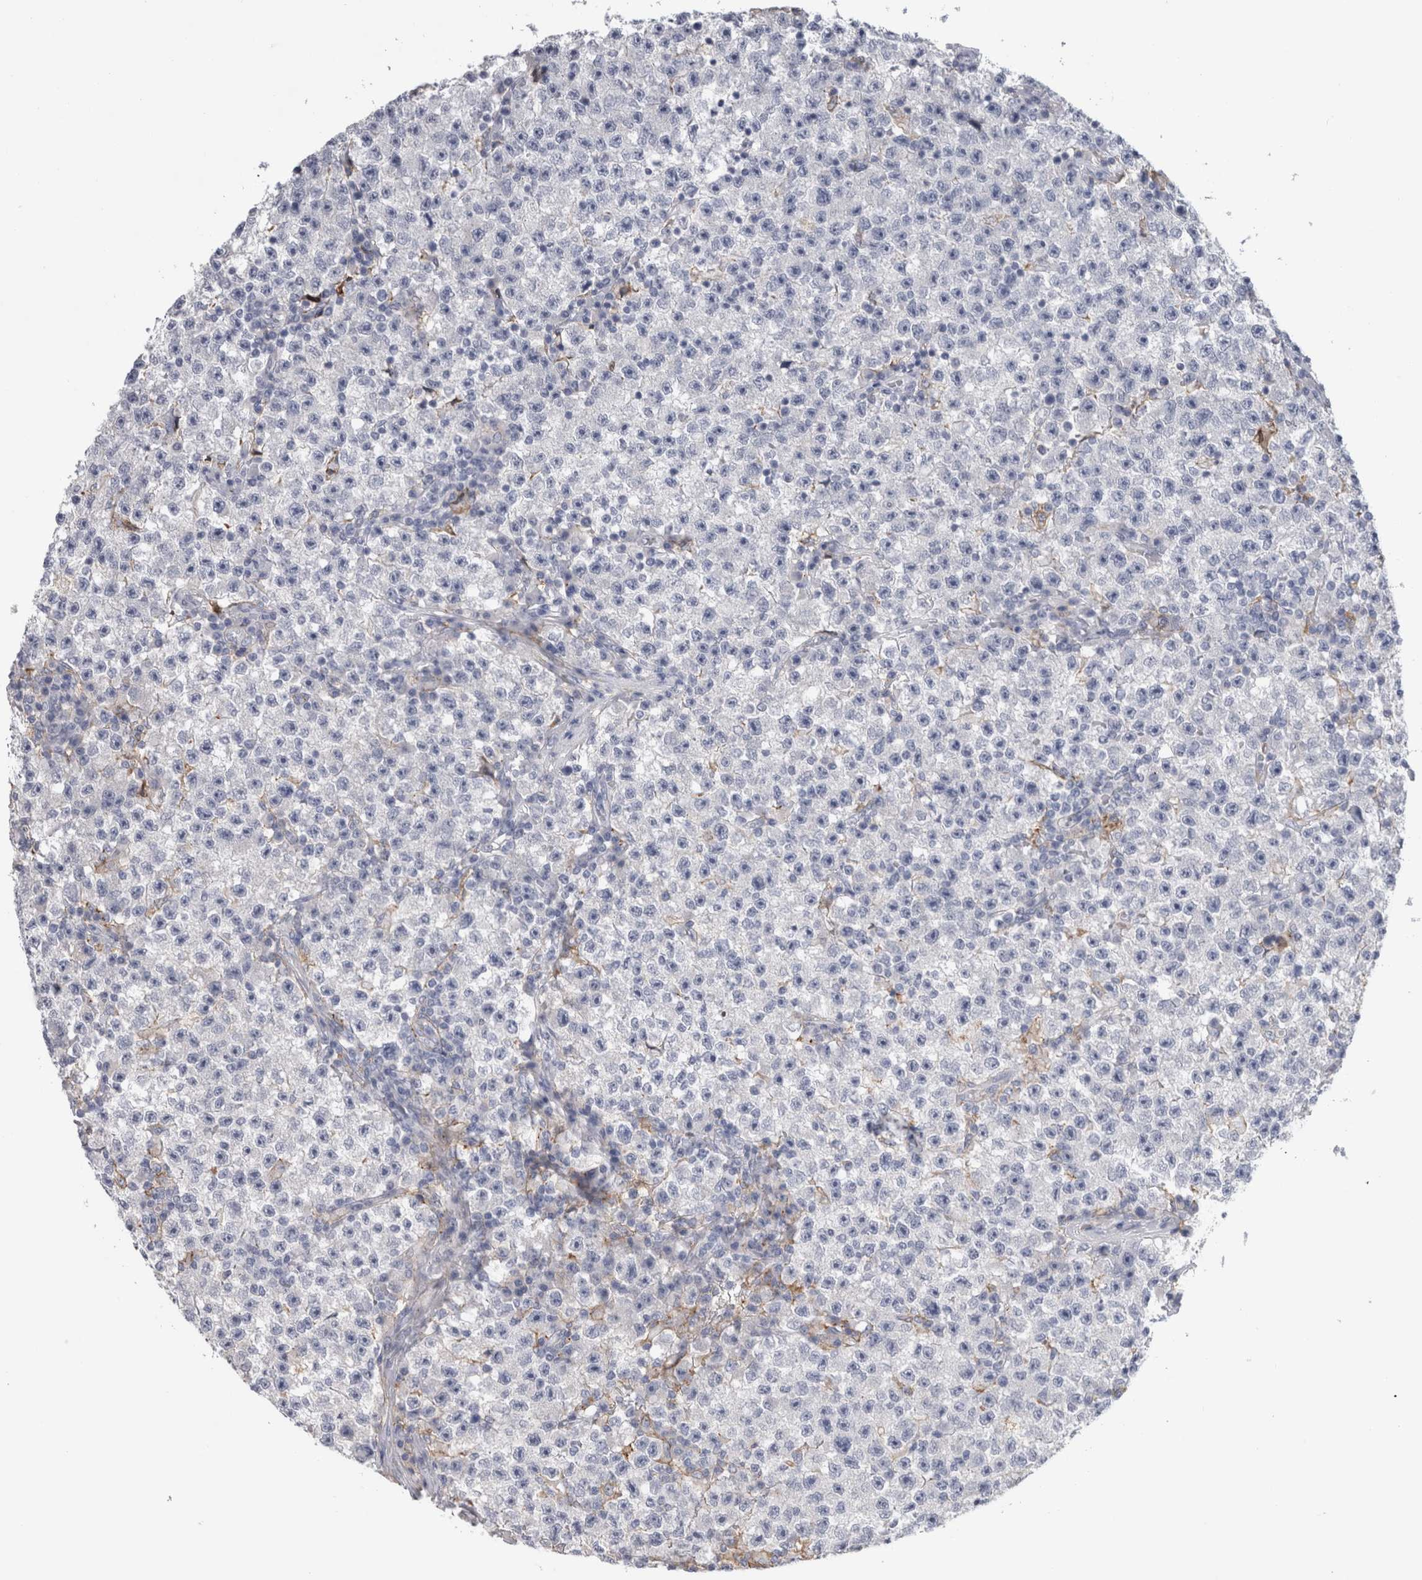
{"staining": {"intensity": "negative", "quantity": "none", "location": "none"}, "tissue": "testis cancer", "cell_type": "Tumor cells", "image_type": "cancer", "snomed": [{"axis": "morphology", "description": "Seminoma, NOS"}, {"axis": "topography", "description": "Testis"}], "caption": "A micrograph of testis cancer (seminoma) stained for a protein exhibits no brown staining in tumor cells.", "gene": "DNAJC24", "patient": {"sex": "male", "age": 22}}